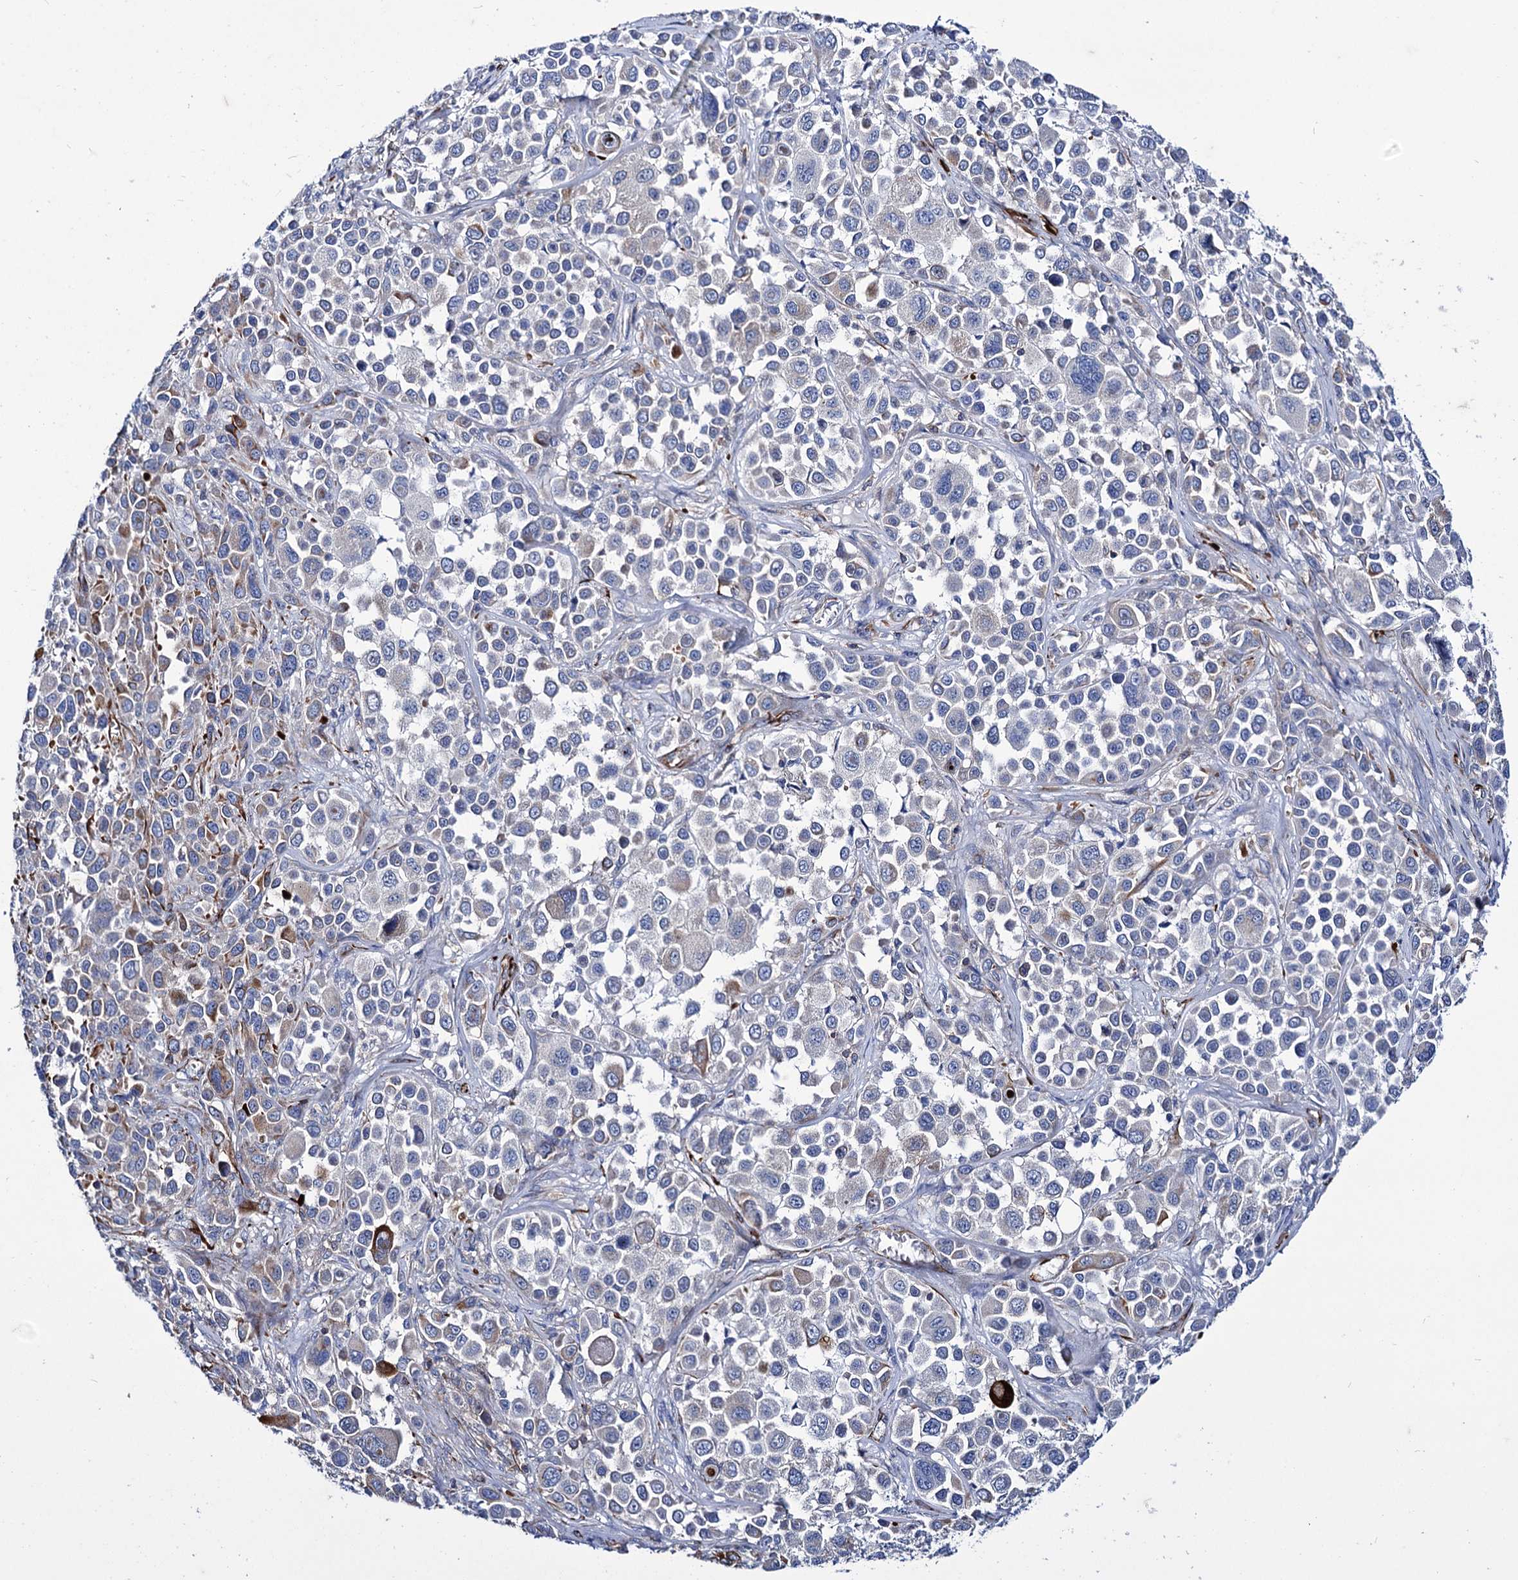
{"staining": {"intensity": "strong", "quantity": "<25%", "location": "cytoplasmic/membranous"}, "tissue": "melanoma", "cell_type": "Tumor cells", "image_type": "cancer", "snomed": [{"axis": "morphology", "description": "Malignant melanoma, NOS"}, {"axis": "topography", "description": "Skin of trunk"}], "caption": "IHC micrograph of malignant melanoma stained for a protein (brown), which reveals medium levels of strong cytoplasmic/membranous expression in about <25% of tumor cells.", "gene": "AXL", "patient": {"sex": "male", "age": 71}}